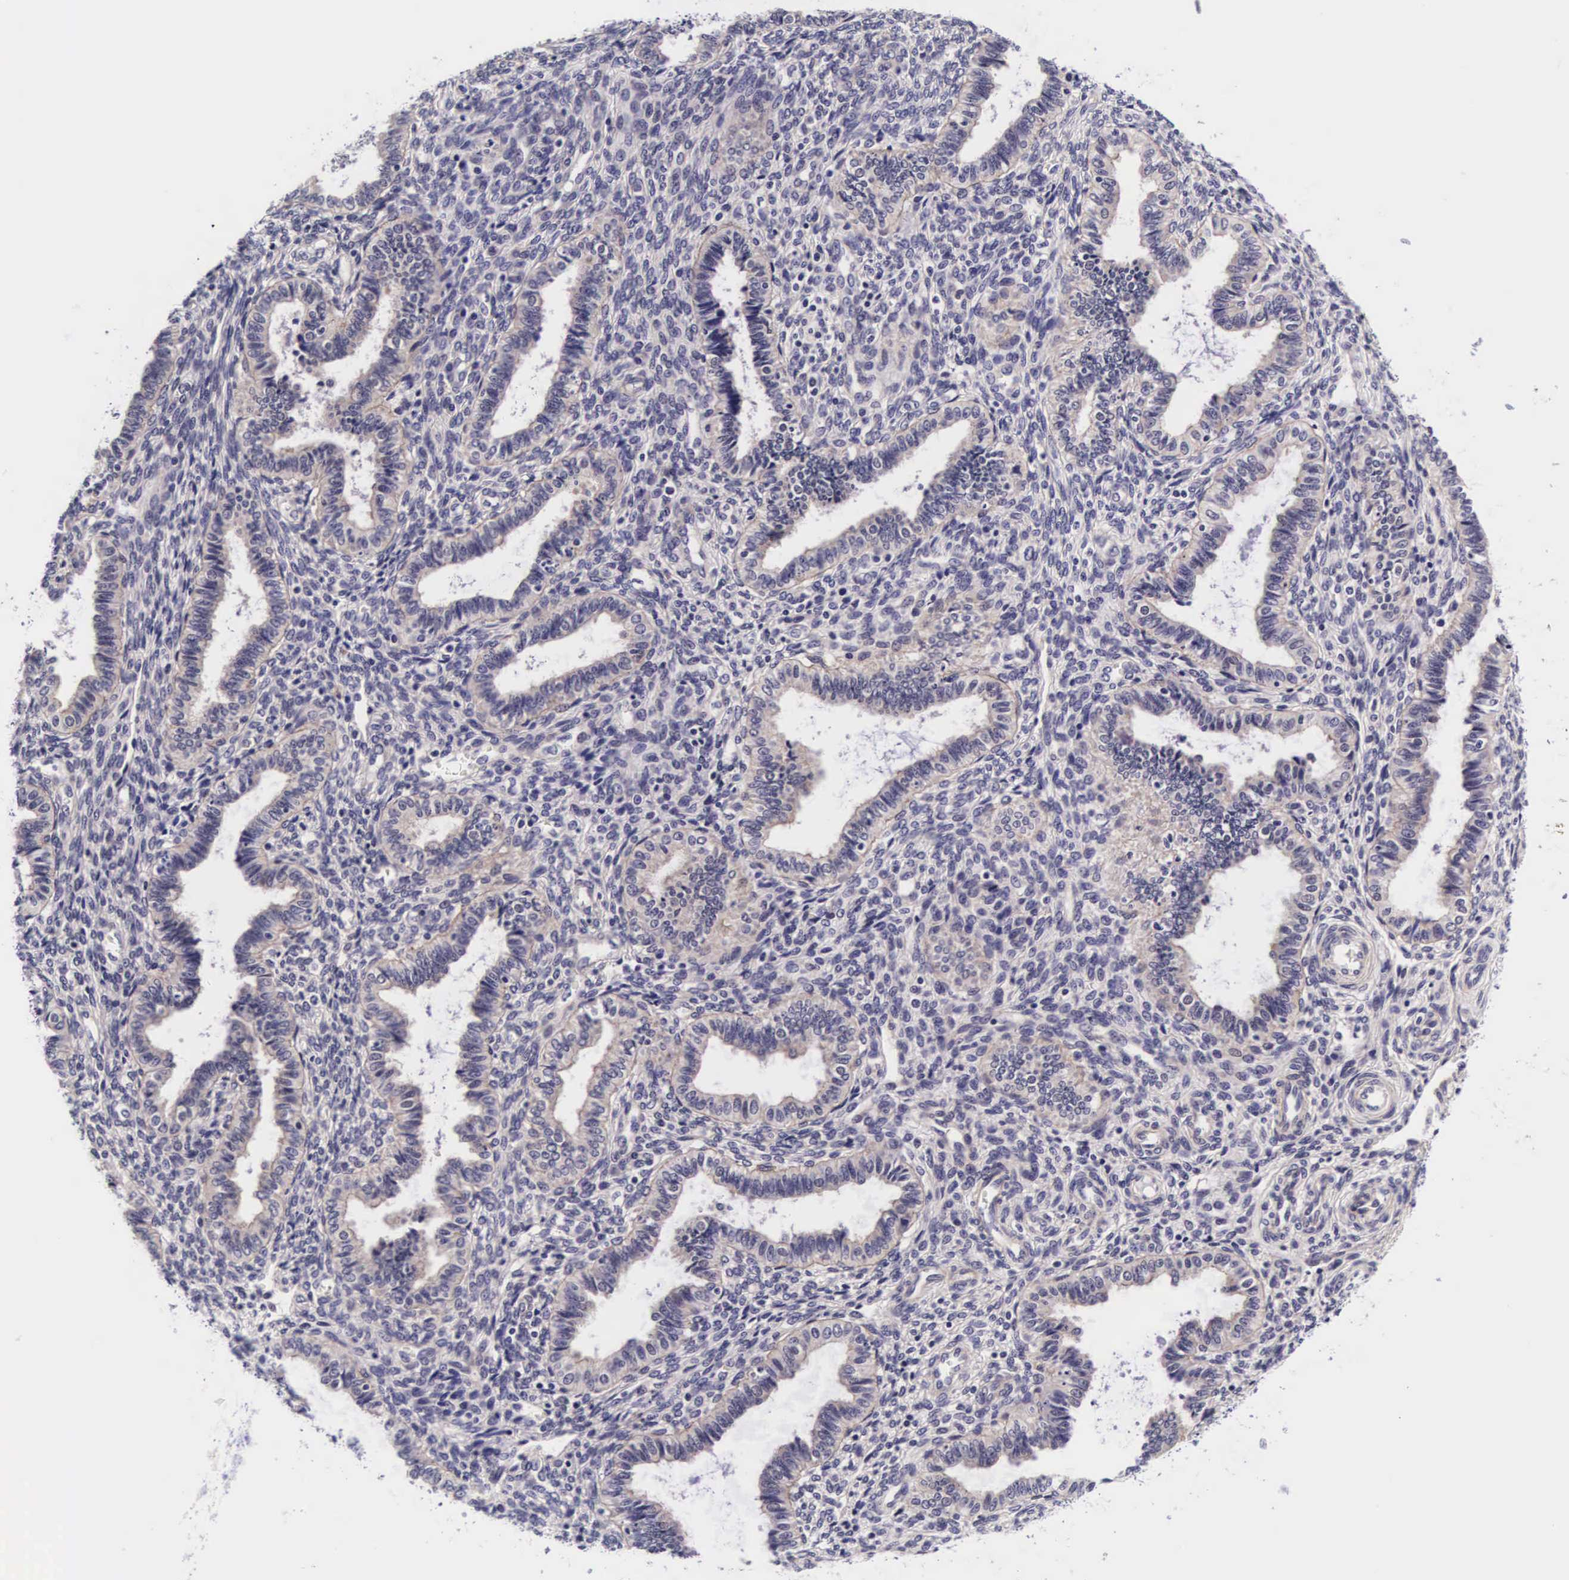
{"staining": {"intensity": "negative", "quantity": "none", "location": "none"}, "tissue": "endometrium", "cell_type": "Cells in endometrial stroma", "image_type": "normal", "snomed": [{"axis": "morphology", "description": "Normal tissue, NOS"}, {"axis": "topography", "description": "Endometrium"}], "caption": "Cells in endometrial stroma show no significant staining in unremarkable endometrium. Nuclei are stained in blue.", "gene": "PHETA2", "patient": {"sex": "female", "age": 36}}